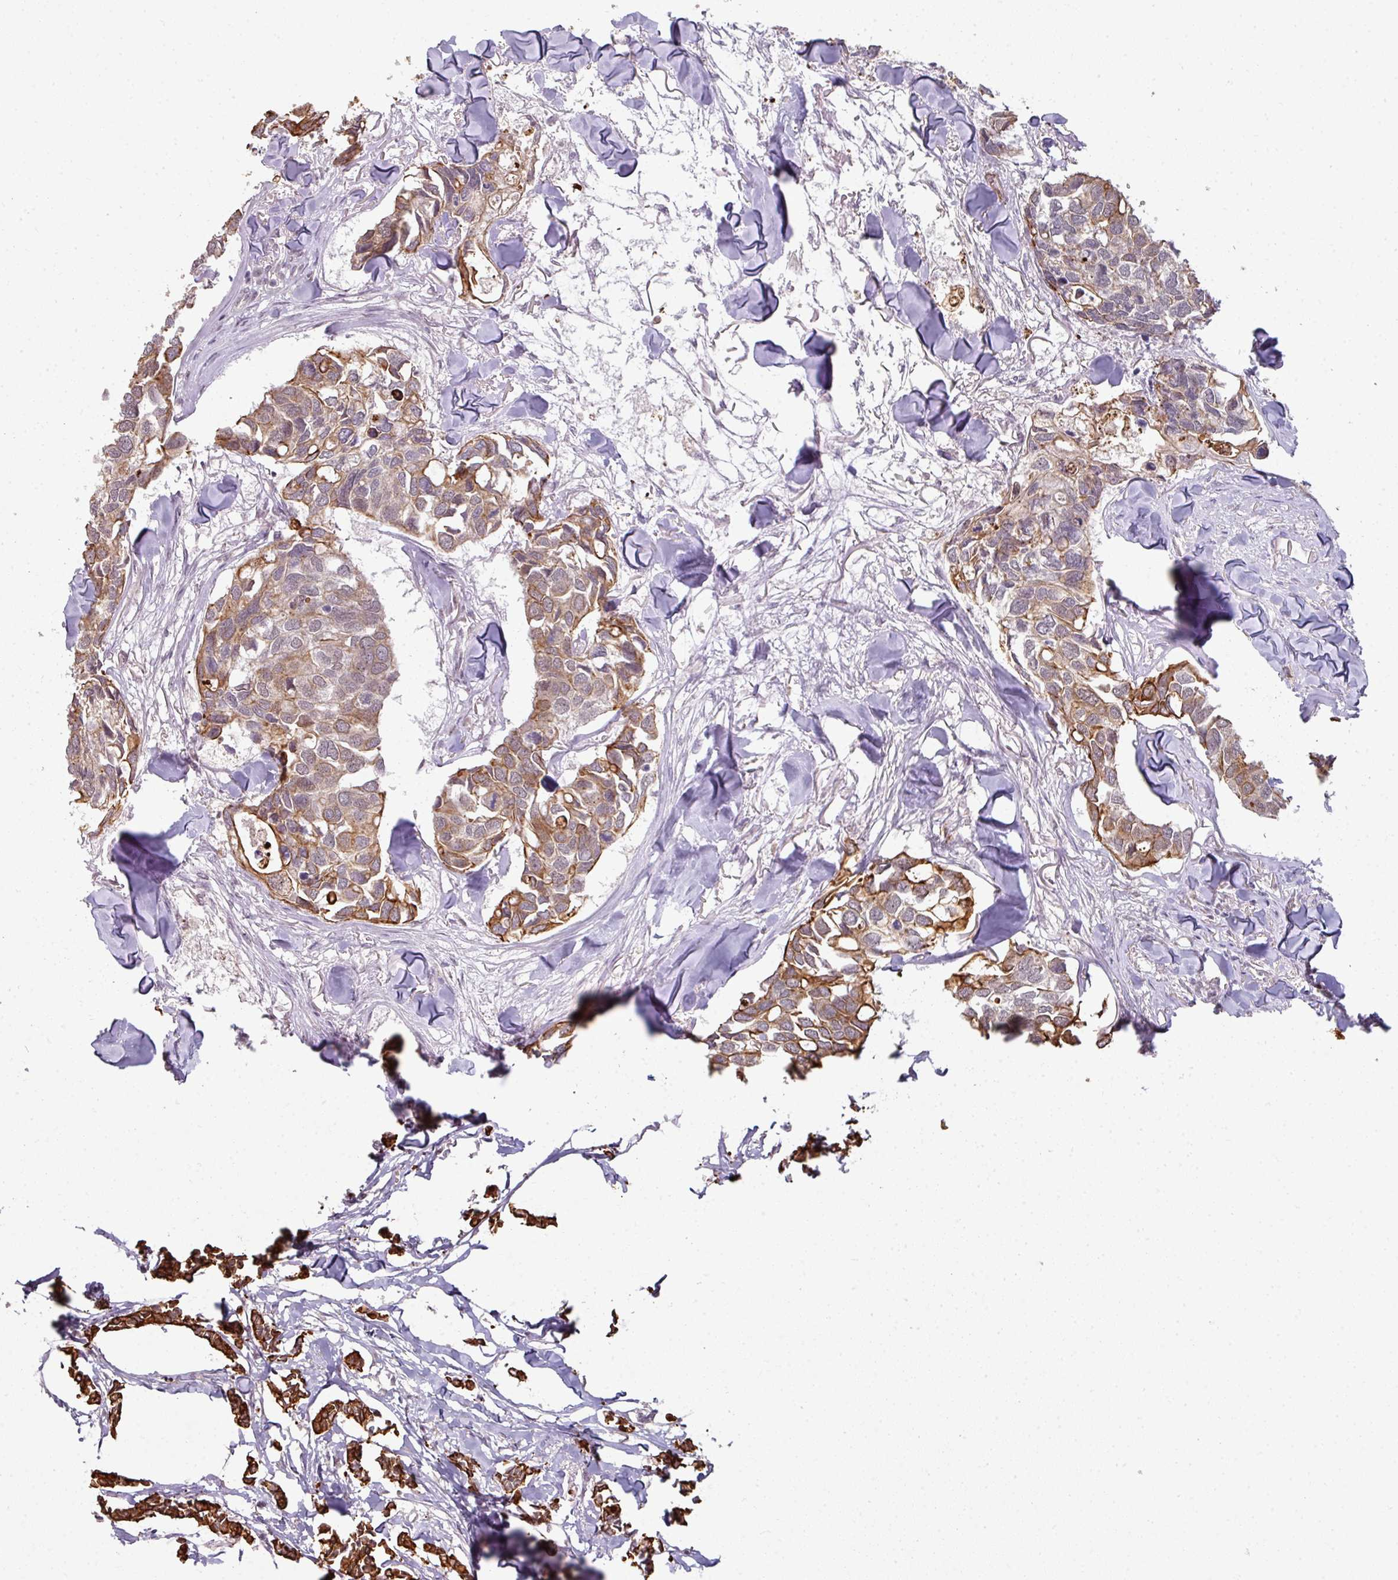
{"staining": {"intensity": "moderate", "quantity": "25%-75%", "location": "cytoplasmic/membranous"}, "tissue": "breast cancer", "cell_type": "Tumor cells", "image_type": "cancer", "snomed": [{"axis": "morphology", "description": "Duct carcinoma"}, {"axis": "topography", "description": "Breast"}], "caption": "Tumor cells show medium levels of moderate cytoplasmic/membranous expression in approximately 25%-75% of cells in intraductal carcinoma (breast).", "gene": "GTF2H3", "patient": {"sex": "female", "age": 83}}